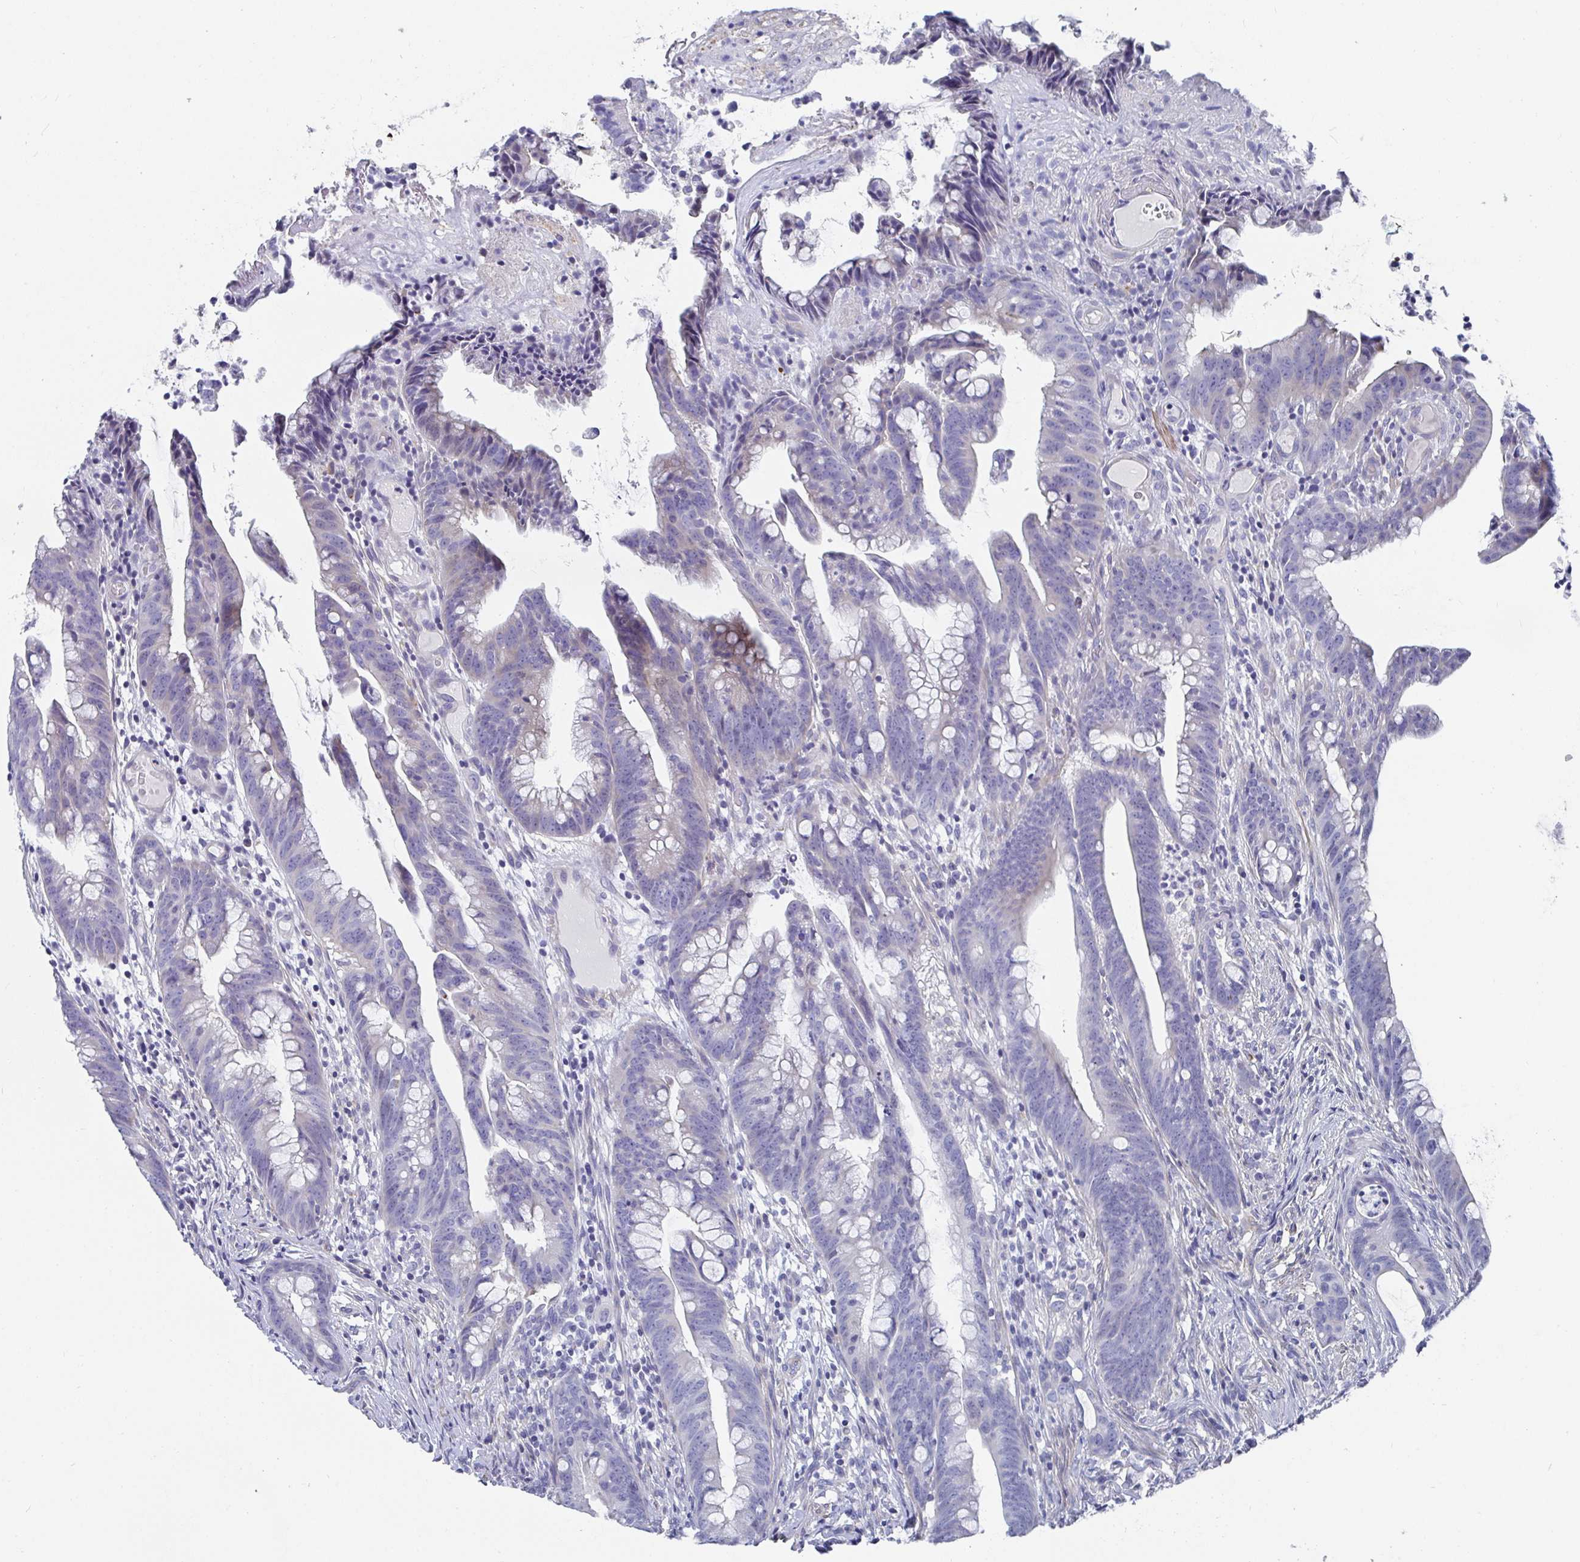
{"staining": {"intensity": "negative", "quantity": "none", "location": "none"}, "tissue": "colorectal cancer", "cell_type": "Tumor cells", "image_type": "cancer", "snomed": [{"axis": "morphology", "description": "Adenocarcinoma, NOS"}, {"axis": "topography", "description": "Colon"}], "caption": "Immunohistochemistry (IHC) of colorectal cancer (adenocarcinoma) exhibits no expression in tumor cells.", "gene": "ZFP82", "patient": {"sex": "male", "age": 62}}